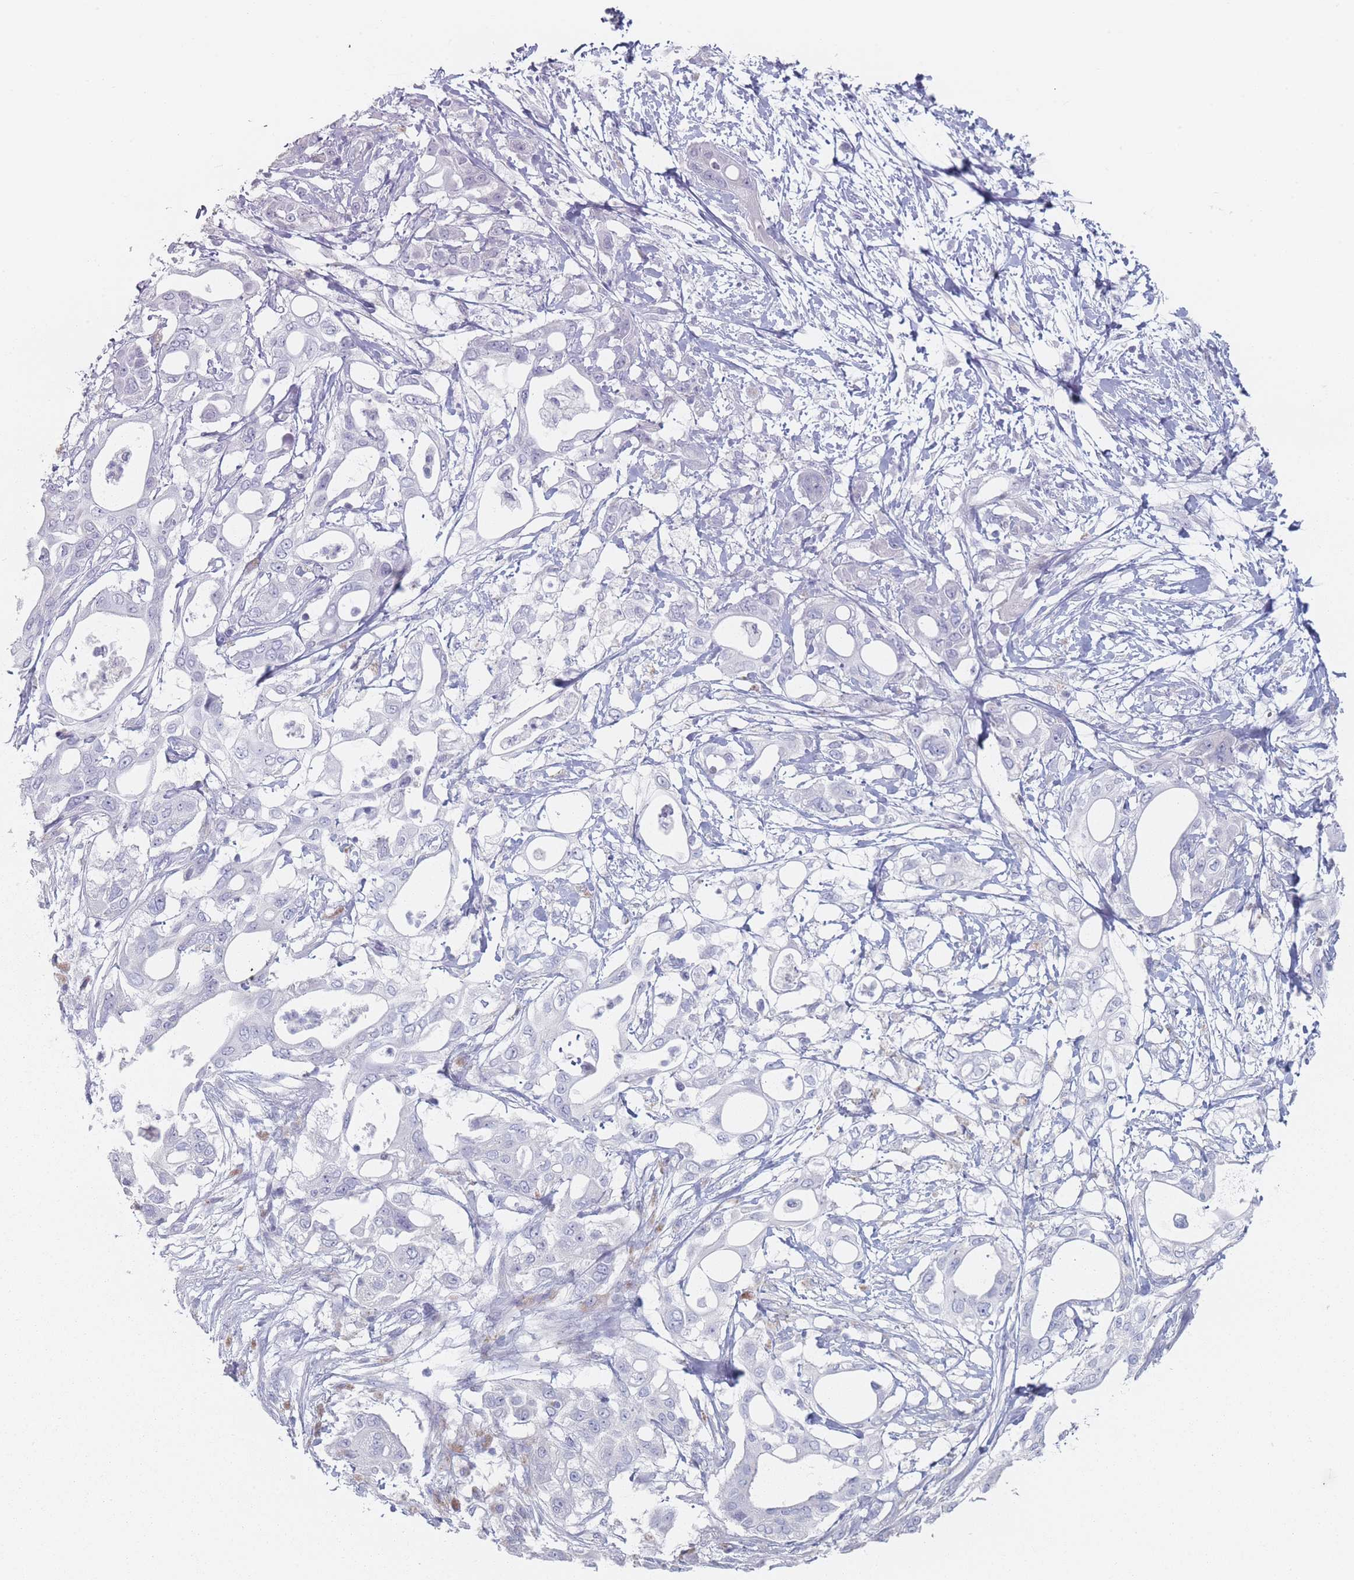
{"staining": {"intensity": "negative", "quantity": "none", "location": "none"}, "tissue": "pancreatic cancer", "cell_type": "Tumor cells", "image_type": "cancer", "snomed": [{"axis": "morphology", "description": "Adenocarcinoma, NOS"}, {"axis": "topography", "description": "Pancreas"}], "caption": "Immunohistochemistry (IHC) histopathology image of human pancreatic cancer stained for a protein (brown), which shows no staining in tumor cells.", "gene": "RNF4", "patient": {"sex": "male", "age": 68}}